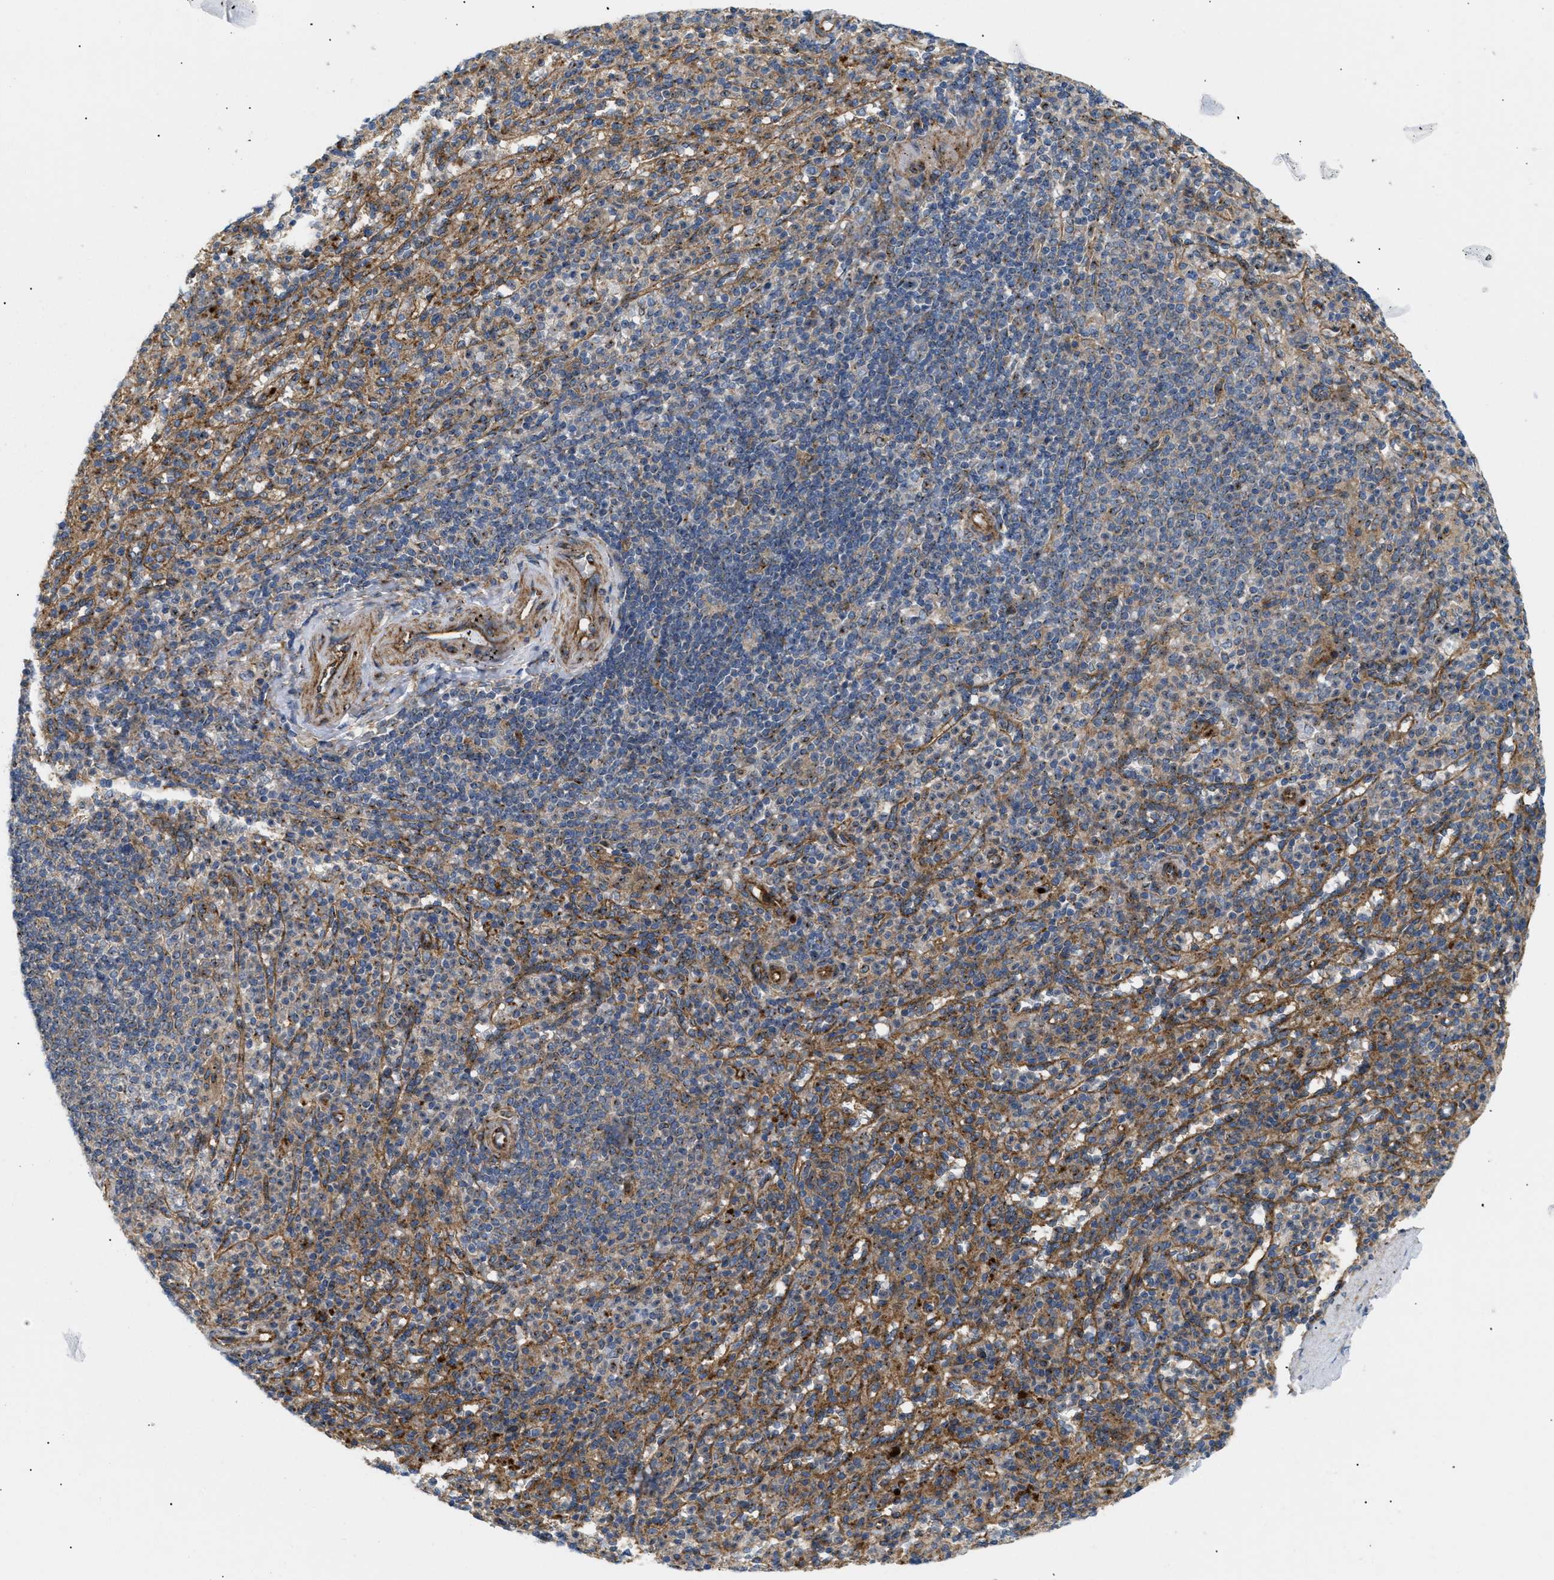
{"staining": {"intensity": "moderate", "quantity": ">75%", "location": "cytoplasmic/membranous"}, "tissue": "spleen", "cell_type": "Cells in red pulp", "image_type": "normal", "snomed": [{"axis": "morphology", "description": "Normal tissue, NOS"}, {"axis": "topography", "description": "Spleen"}], "caption": "IHC (DAB (3,3'-diaminobenzidine)) staining of unremarkable spleen demonstrates moderate cytoplasmic/membranous protein staining in about >75% of cells in red pulp.", "gene": "DCTN4", "patient": {"sex": "male", "age": 36}}